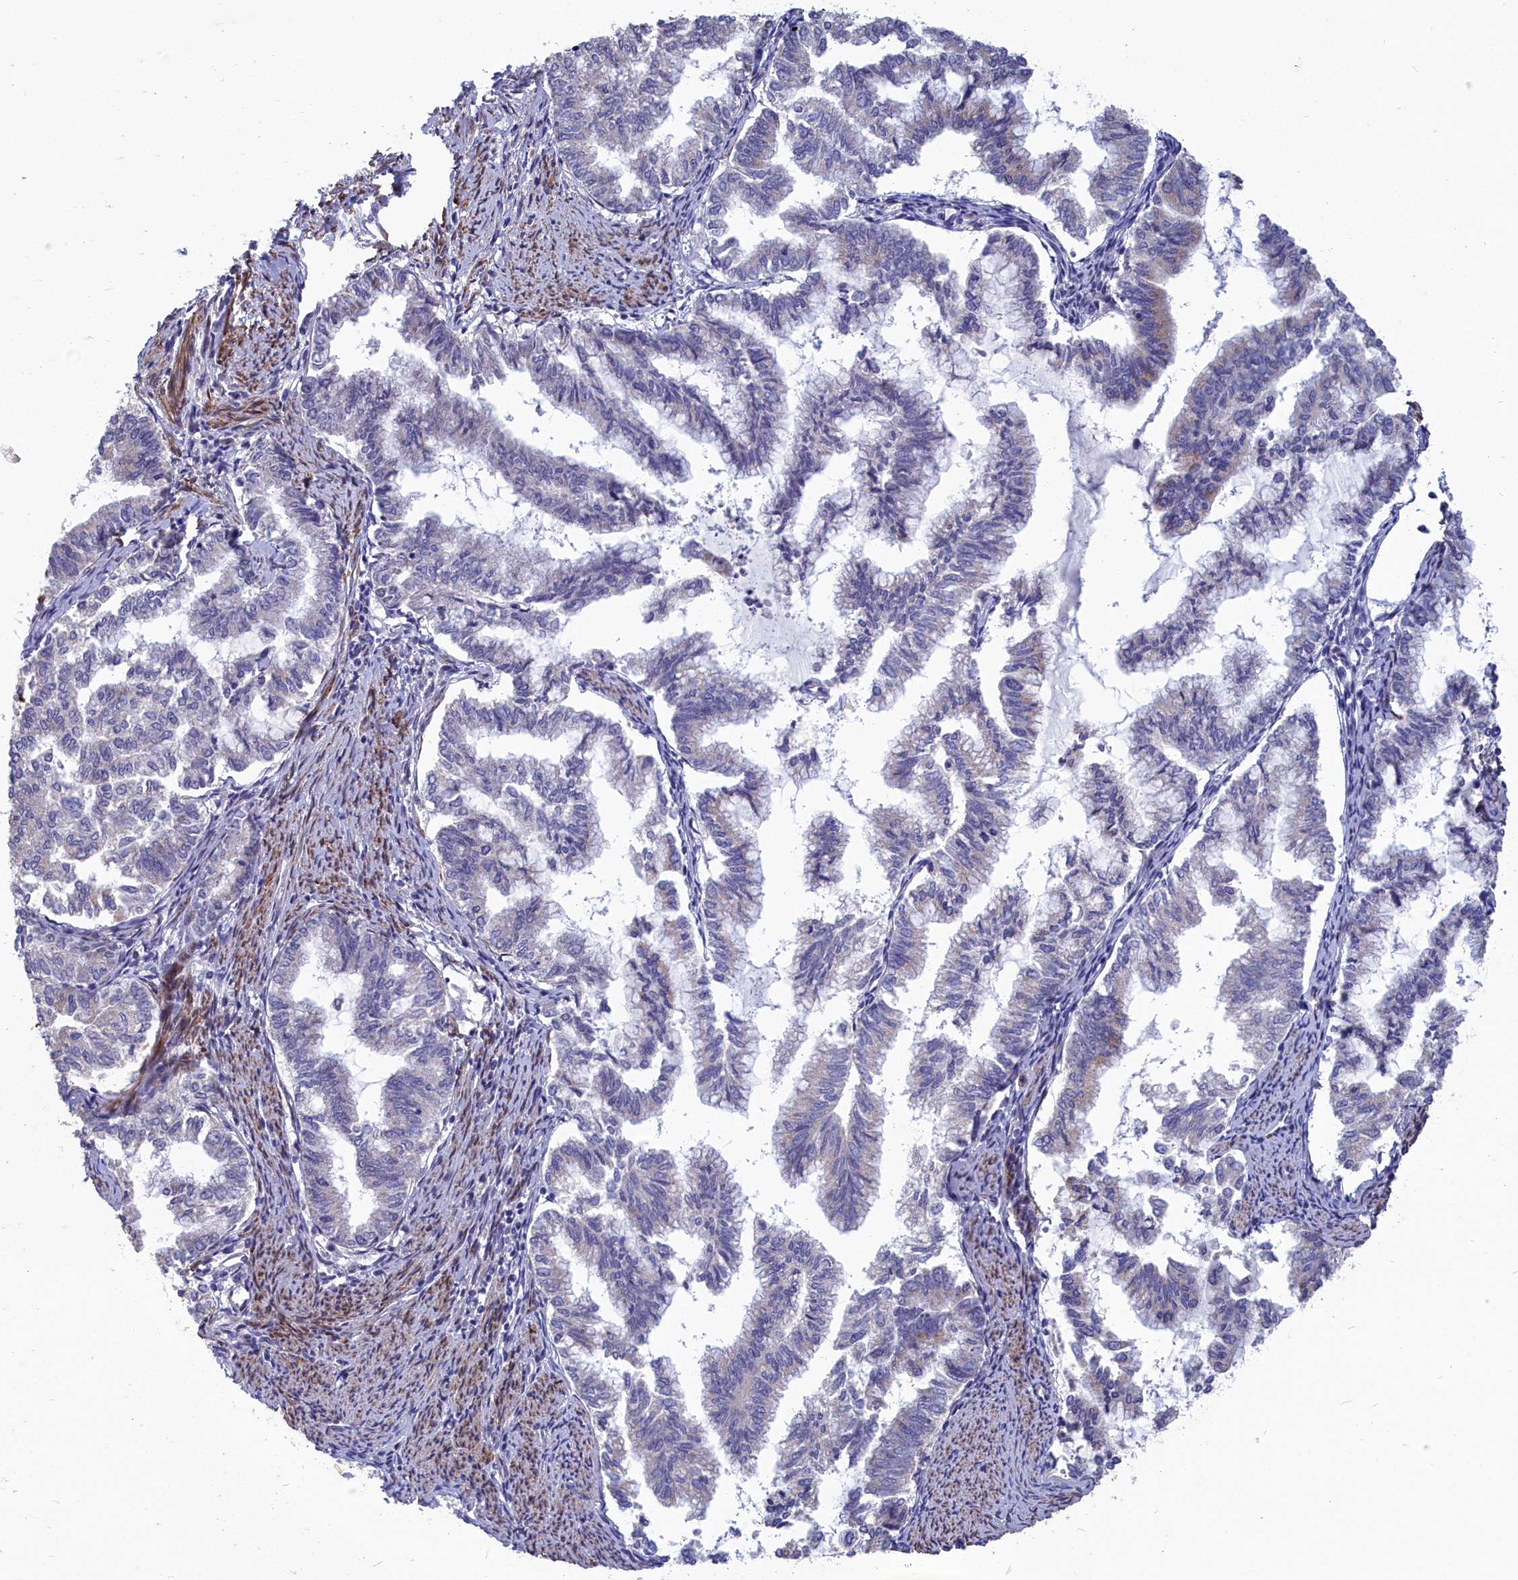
{"staining": {"intensity": "negative", "quantity": "none", "location": "none"}, "tissue": "endometrial cancer", "cell_type": "Tumor cells", "image_type": "cancer", "snomed": [{"axis": "morphology", "description": "Adenocarcinoma, NOS"}, {"axis": "topography", "description": "Endometrium"}], "caption": "Human adenocarcinoma (endometrial) stained for a protein using immunohistochemistry (IHC) exhibits no expression in tumor cells.", "gene": "TUBGCP4", "patient": {"sex": "female", "age": 79}}